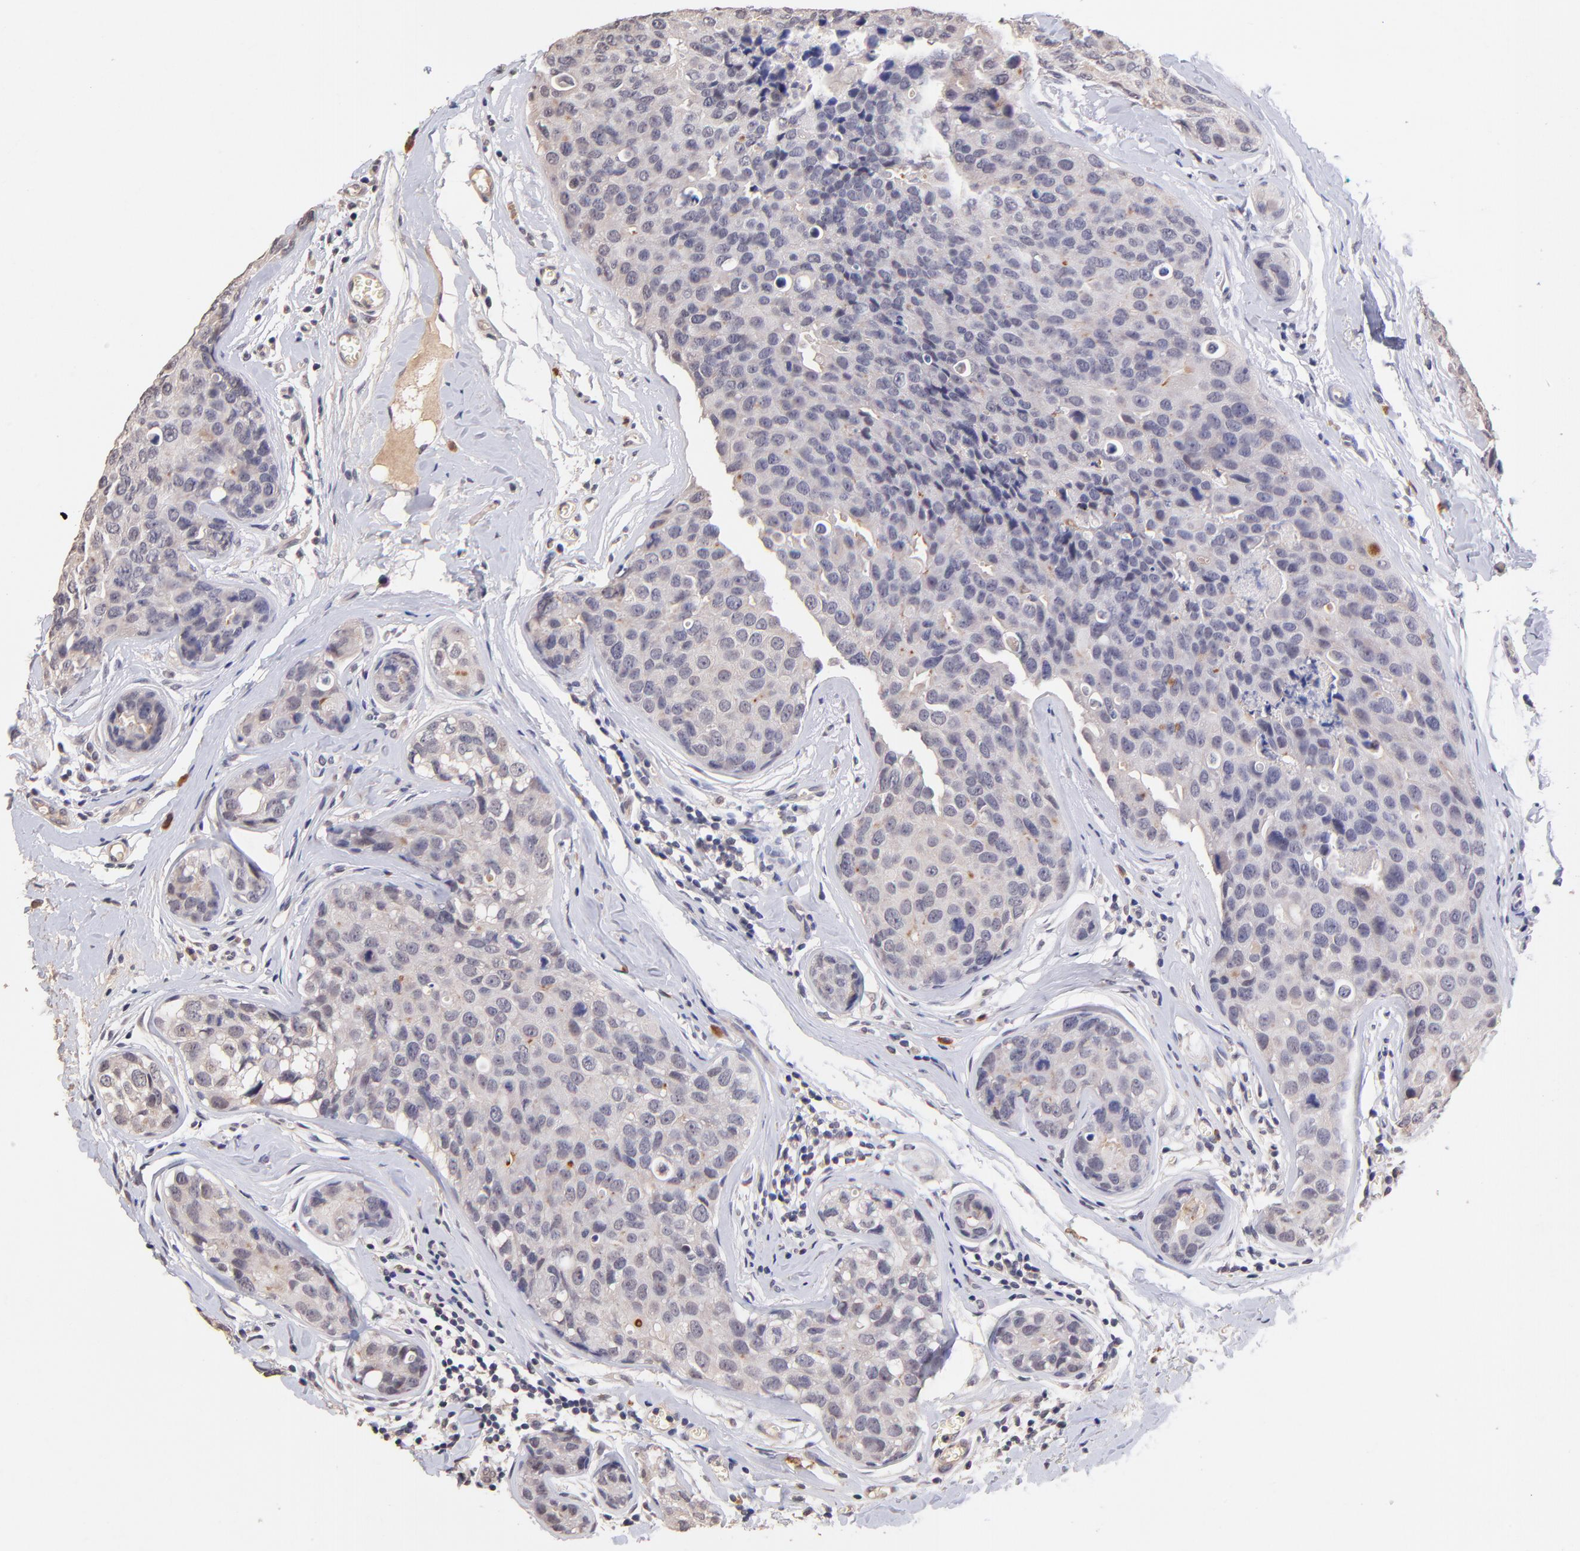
{"staining": {"intensity": "negative", "quantity": "none", "location": "none"}, "tissue": "breast cancer", "cell_type": "Tumor cells", "image_type": "cancer", "snomed": [{"axis": "morphology", "description": "Duct carcinoma"}, {"axis": "topography", "description": "Breast"}], "caption": "Tumor cells show no significant positivity in breast invasive ductal carcinoma.", "gene": "RNASEL", "patient": {"sex": "female", "age": 24}}